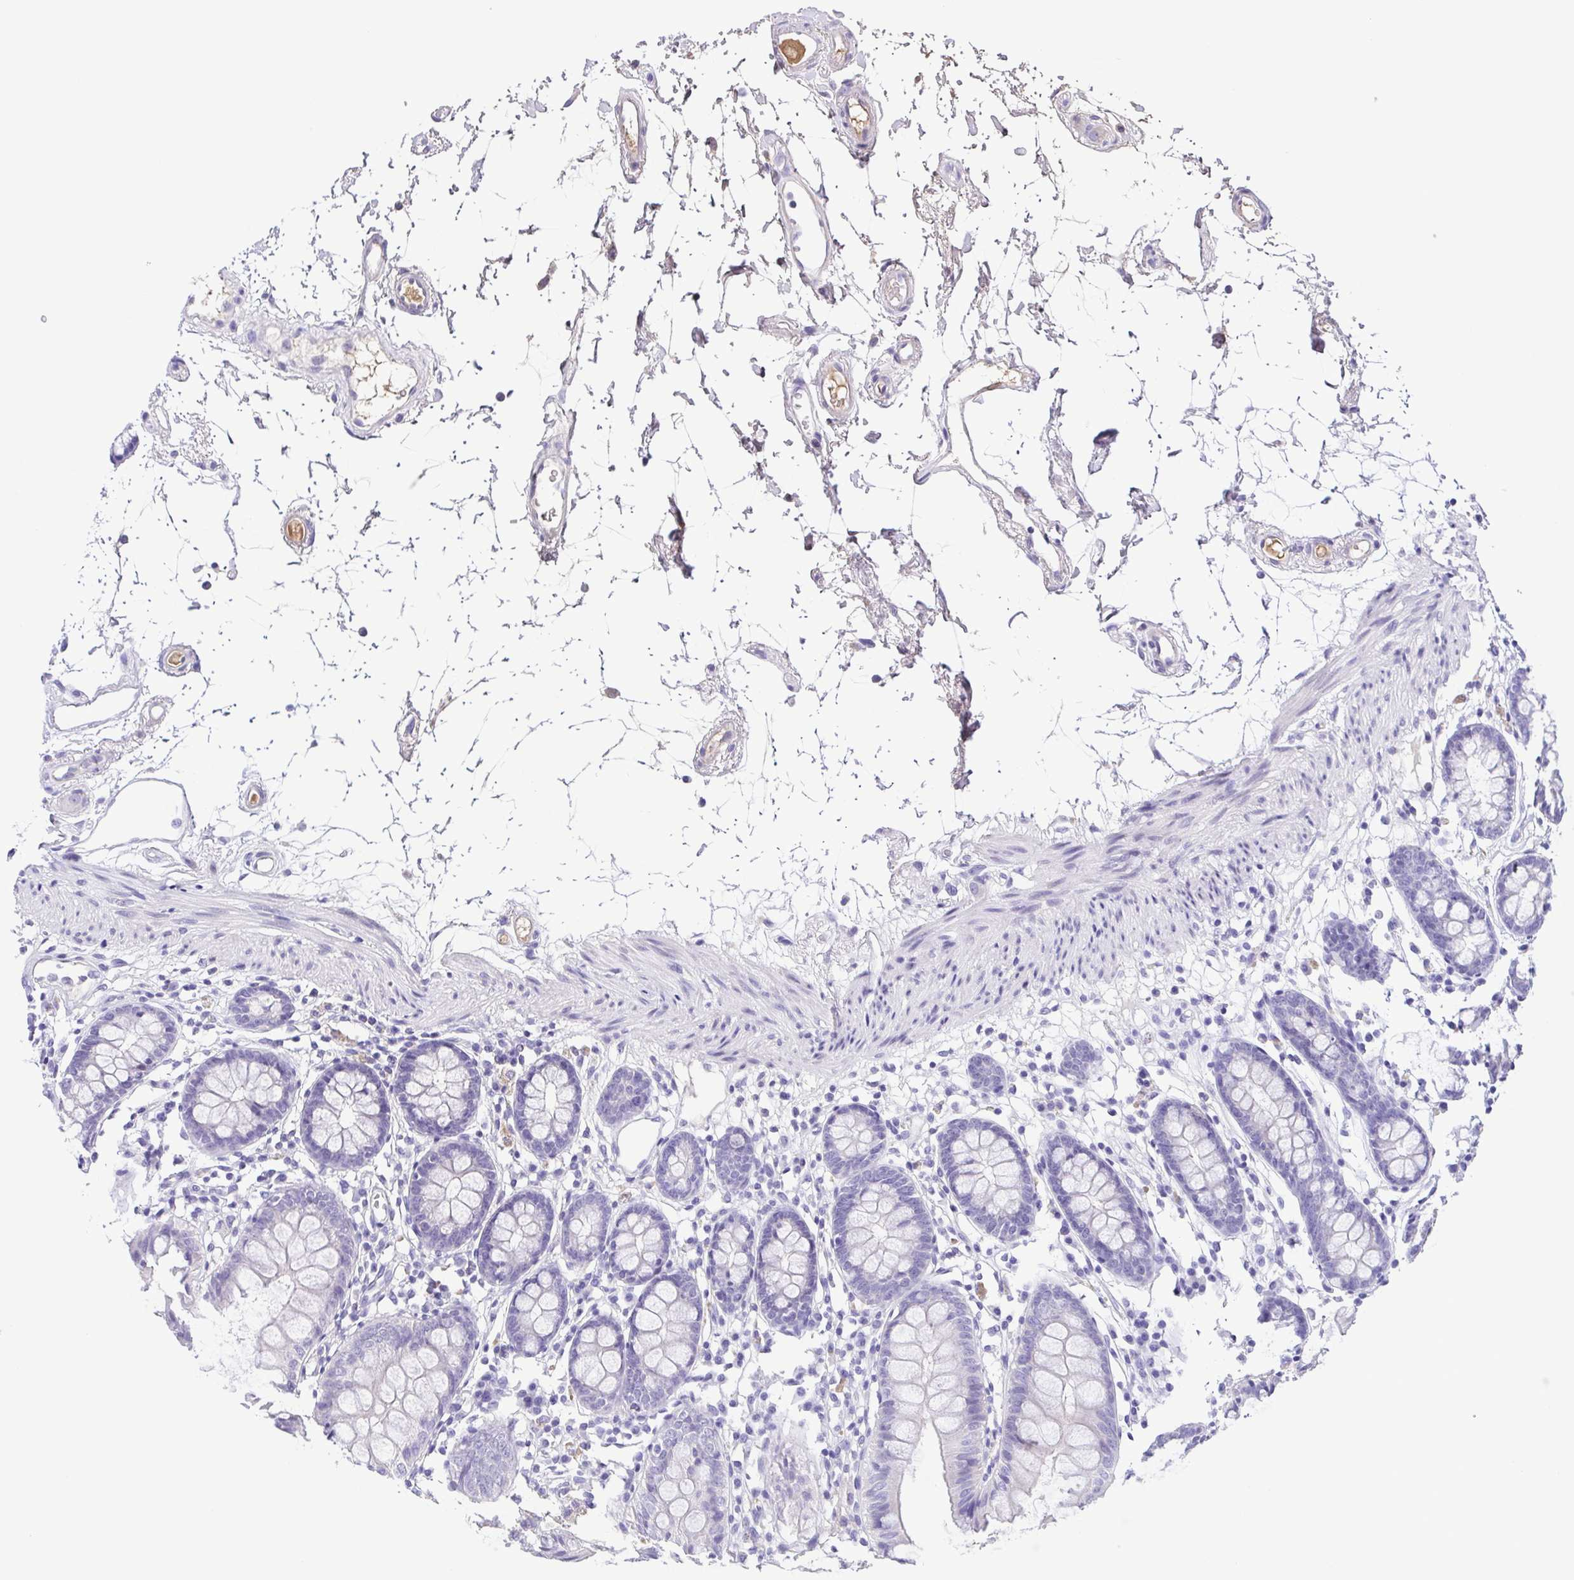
{"staining": {"intensity": "negative", "quantity": "none", "location": "none"}, "tissue": "colon", "cell_type": "Endothelial cells", "image_type": "normal", "snomed": [{"axis": "morphology", "description": "Normal tissue, NOS"}, {"axis": "topography", "description": "Colon"}], "caption": "IHC of normal human colon exhibits no expression in endothelial cells.", "gene": "IGFL1", "patient": {"sex": "female", "age": 84}}